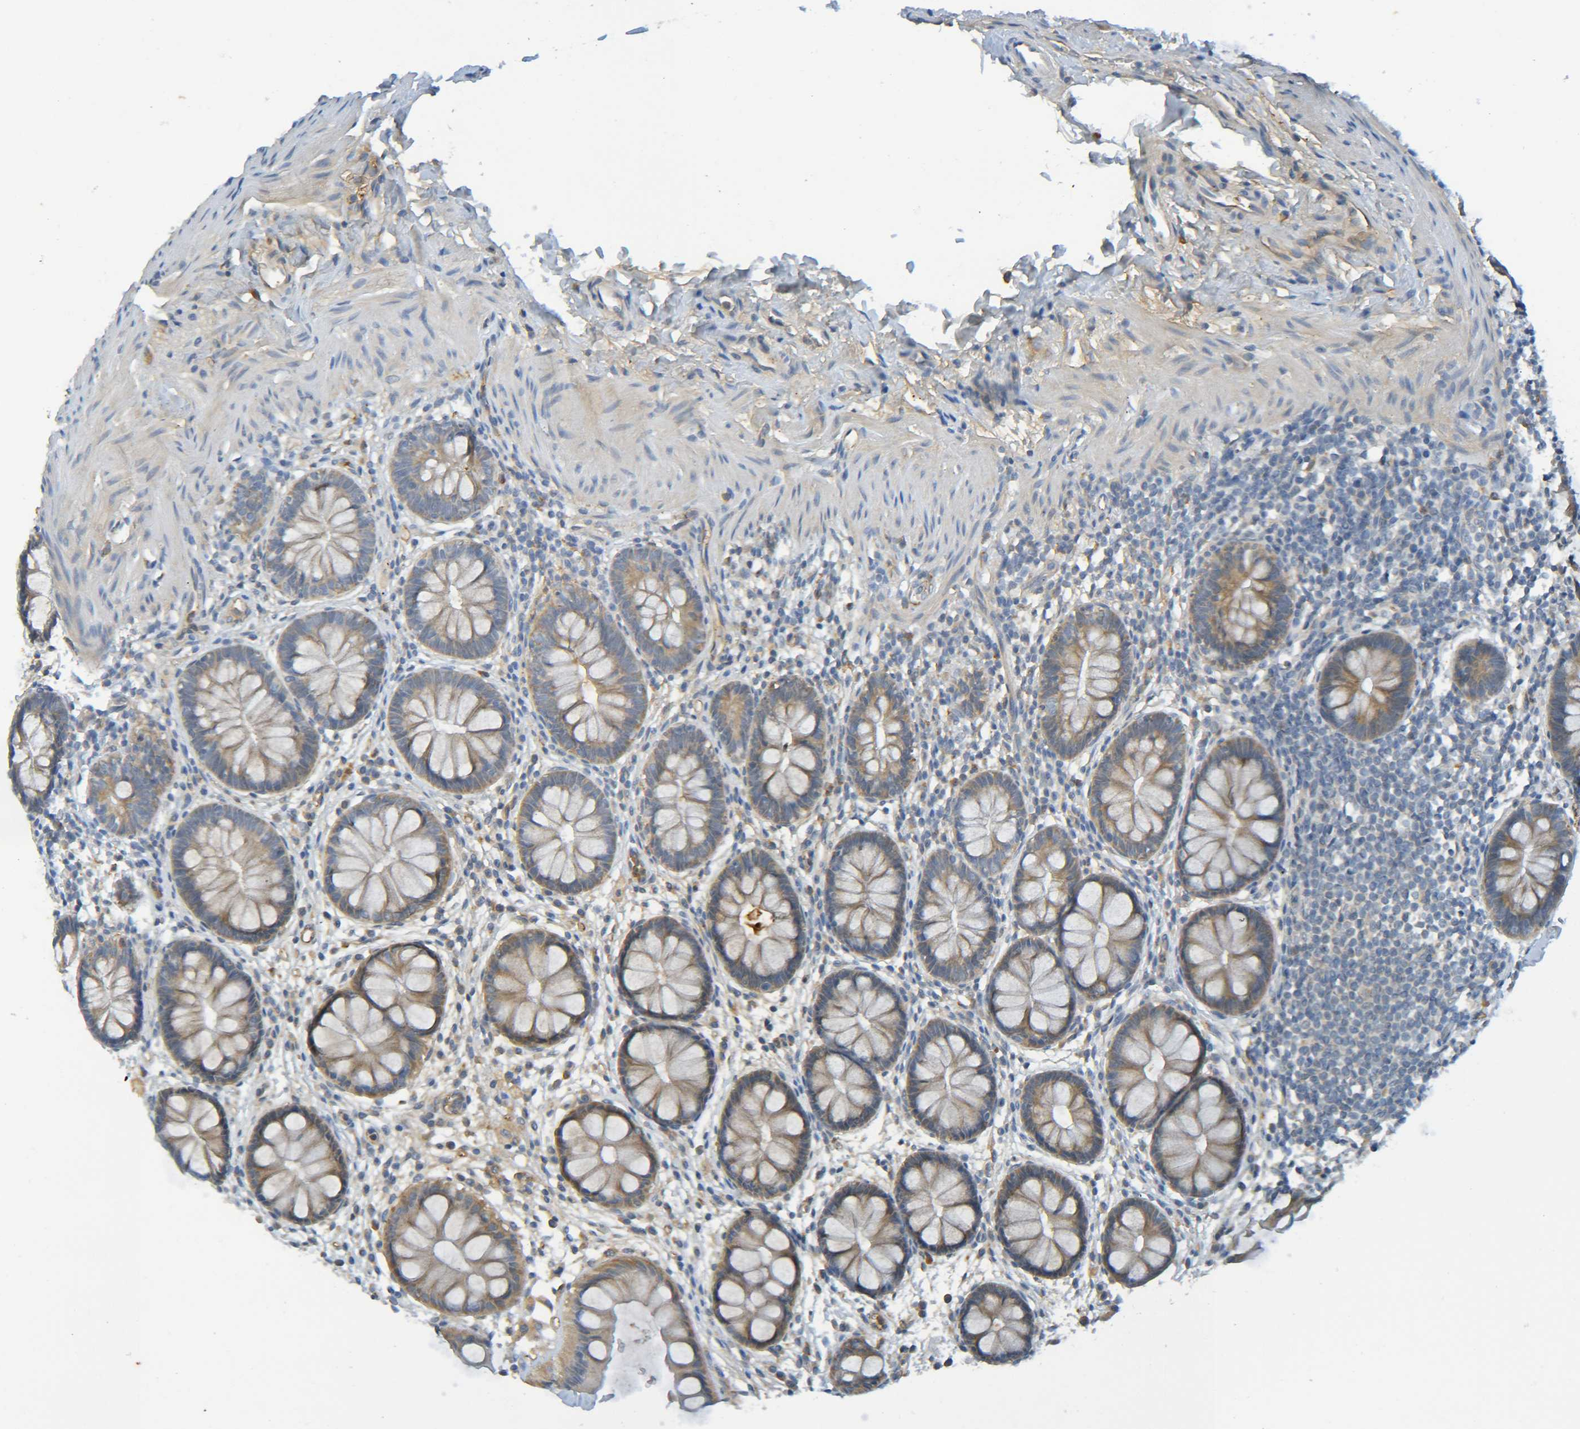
{"staining": {"intensity": "moderate", "quantity": ">75%", "location": "cytoplasmic/membranous"}, "tissue": "rectum", "cell_type": "Glandular cells", "image_type": "normal", "snomed": [{"axis": "morphology", "description": "Normal tissue, NOS"}, {"axis": "topography", "description": "Rectum"}], "caption": "A brown stain labels moderate cytoplasmic/membranous positivity of a protein in glandular cells of normal rectum. (Brightfield microscopy of DAB IHC at high magnification).", "gene": "C1QA", "patient": {"sex": "female", "age": 24}}